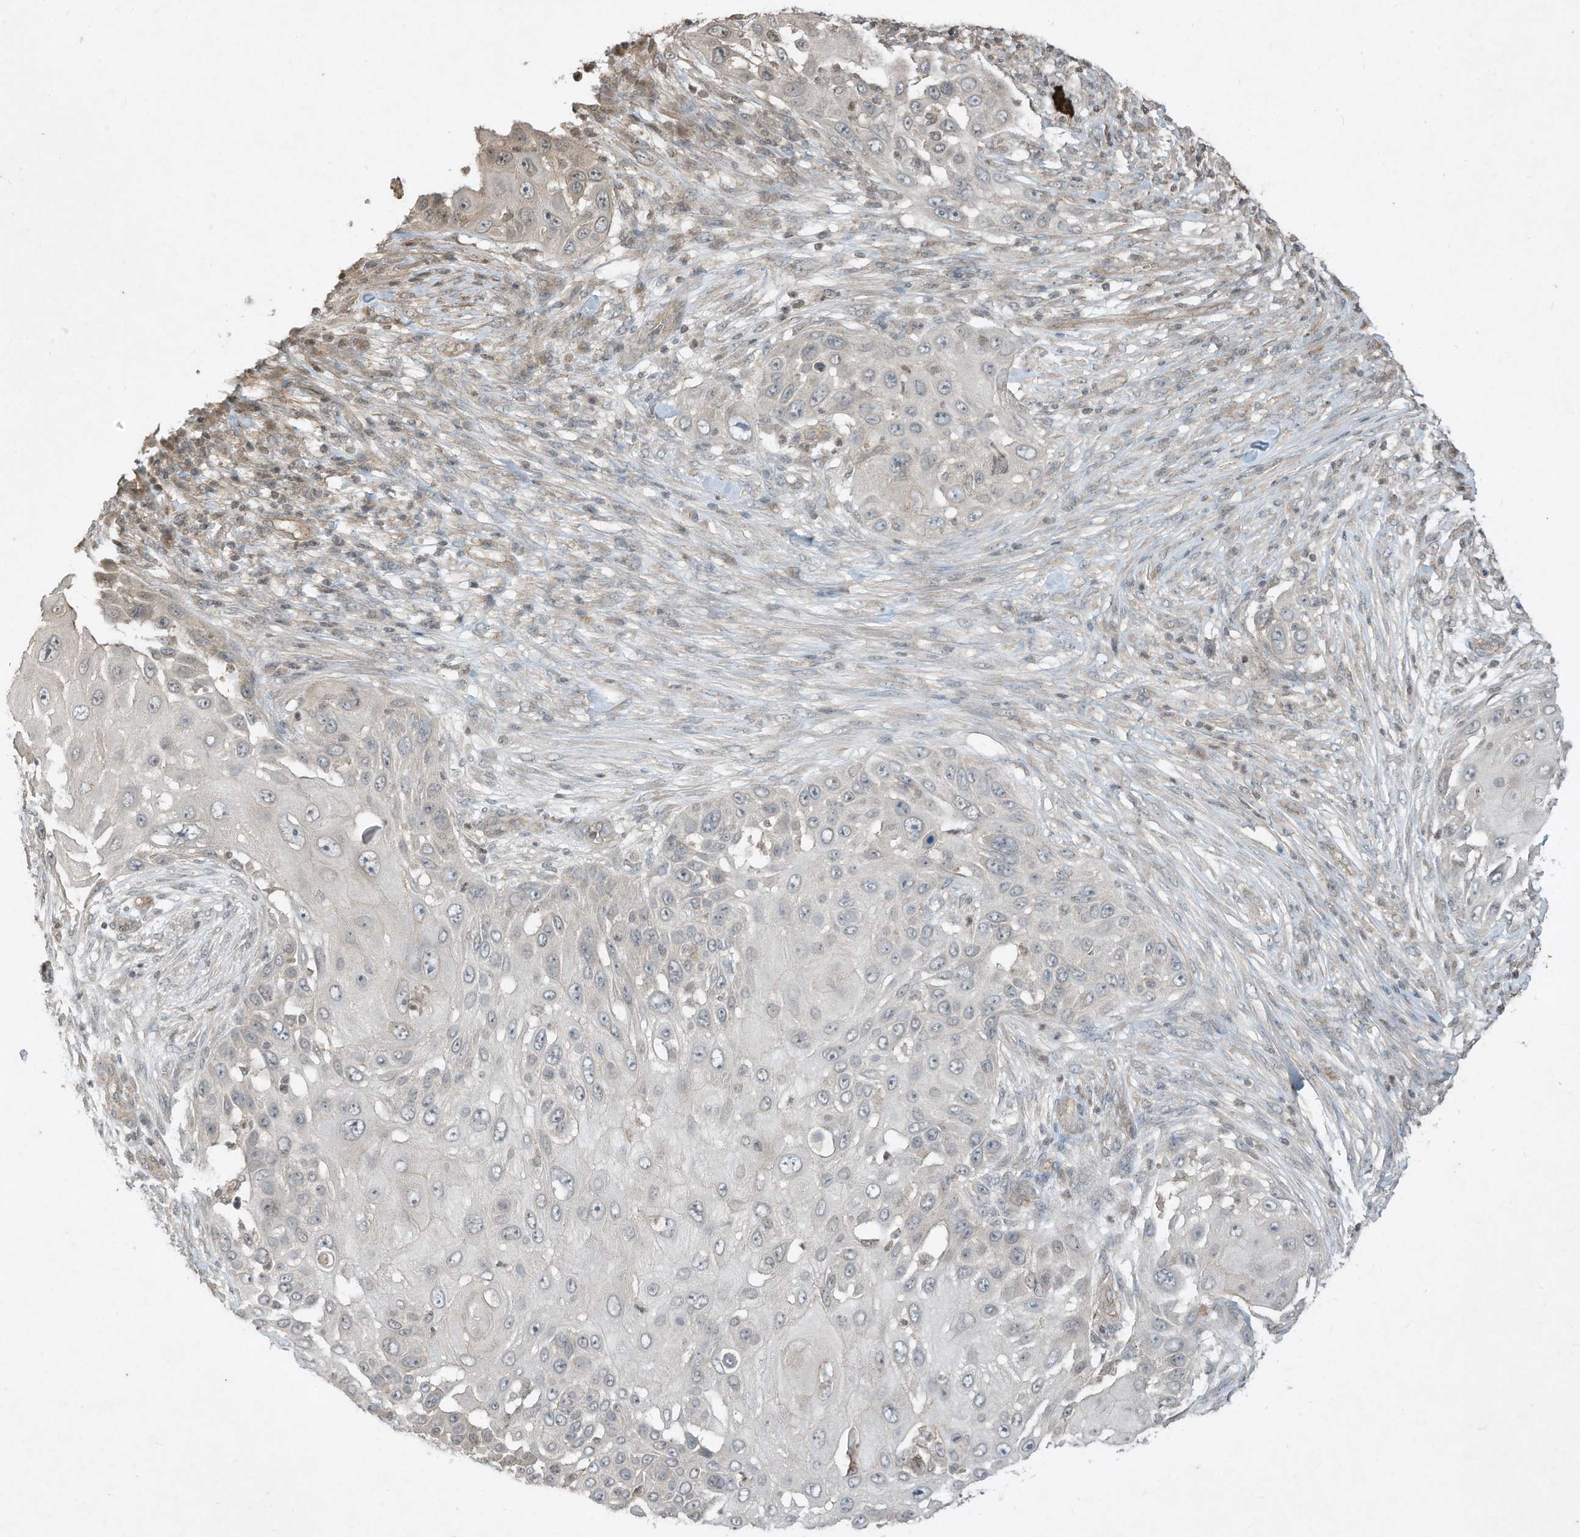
{"staining": {"intensity": "negative", "quantity": "none", "location": "none"}, "tissue": "skin cancer", "cell_type": "Tumor cells", "image_type": "cancer", "snomed": [{"axis": "morphology", "description": "Squamous cell carcinoma, NOS"}, {"axis": "topography", "description": "Skin"}], "caption": "This is an IHC photomicrograph of human skin cancer. There is no staining in tumor cells.", "gene": "MATN2", "patient": {"sex": "female", "age": 44}}